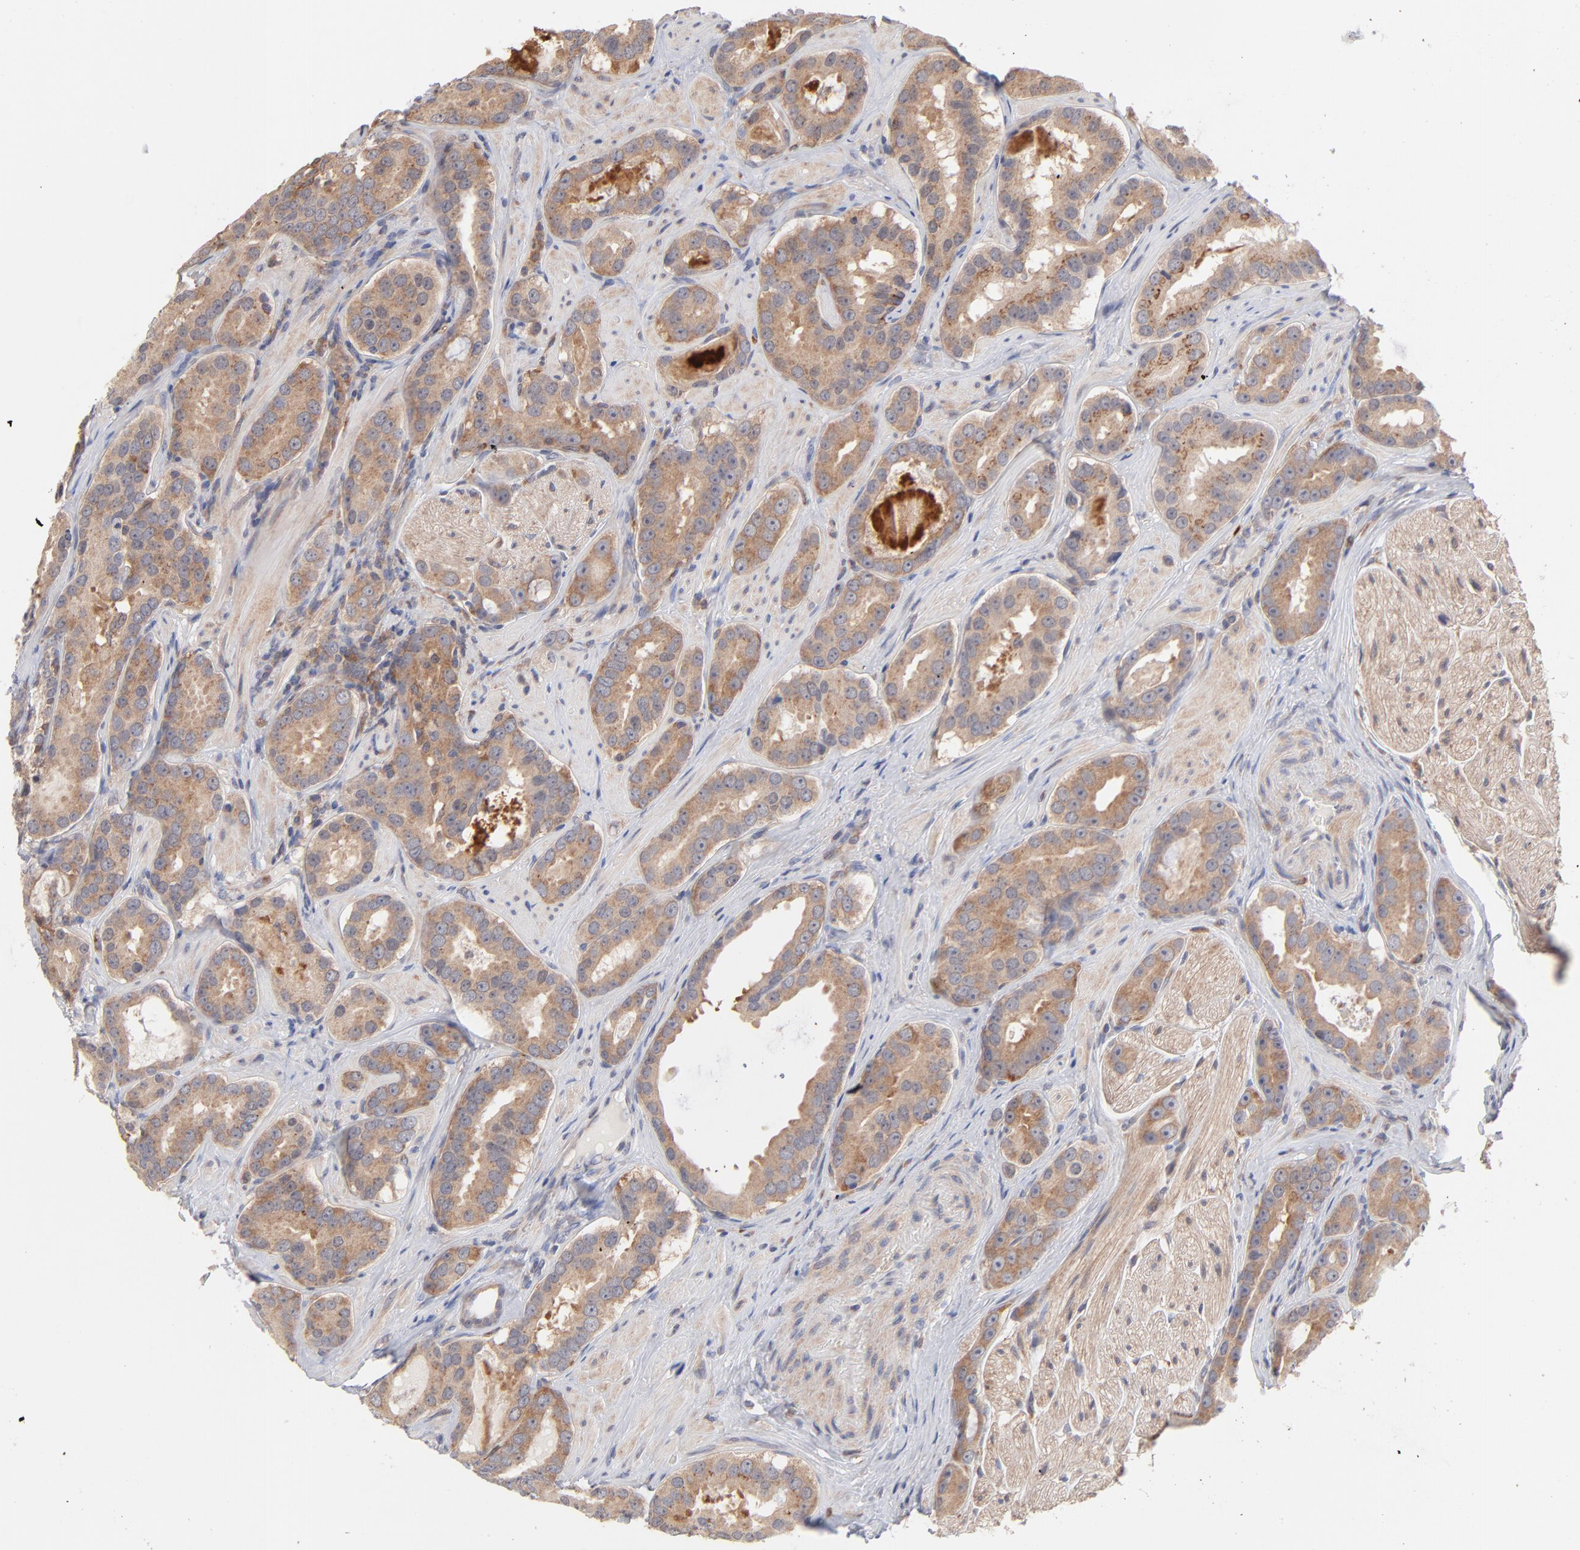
{"staining": {"intensity": "moderate", "quantity": ">75%", "location": "cytoplasmic/membranous"}, "tissue": "prostate cancer", "cell_type": "Tumor cells", "image_type": "cancer", "snomed": [{"axis": "morphology", "description": "Adenocarcinoma, Low grade"}, {"axis": "topography", "description": "Prostate"}], "caption": "Moderate cytoplasmic/membranous staining is appreciated in about >75% of tumor cells in prostate low-grade adenocarcinoma.", "gene": "IVNS1ABP", "patient": {"sex": "male", "age": 59}}